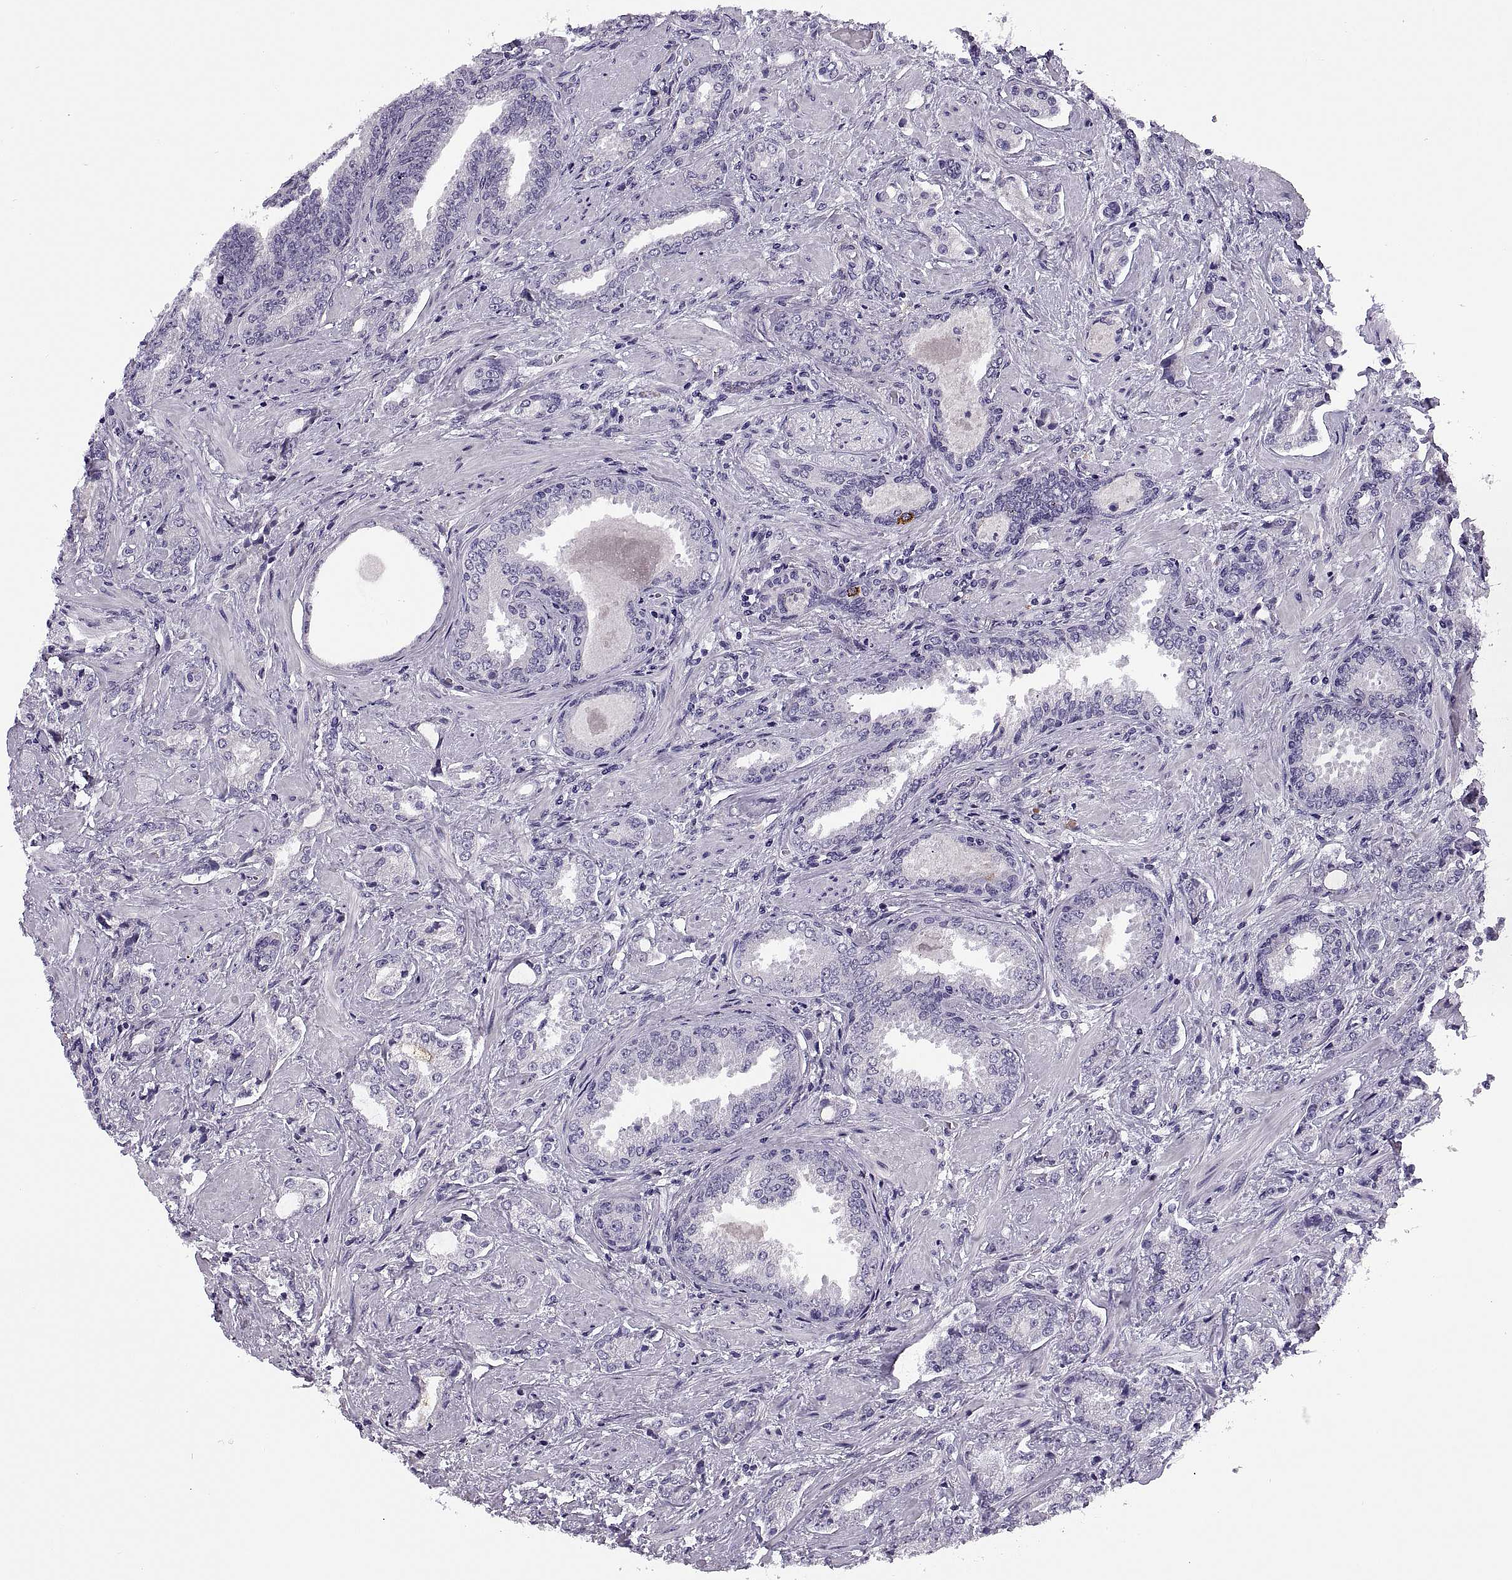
{"staining": {"intensity": "negative", "quantity": "none", "location": "none"}, "tissue": "prostate cancer", "cell_type": "Tumor cells", "image_type": "cancer", "snomed": [{"axis": "morphology", "description": "Adenocarcinoma, Low grade"}, {"axis": "topography", "description": "Prostate"}], "caption": "DAB (3,3'-diaminobenzidine) immunohistochemical staining of human low-grade adenocarcinoma (prostate) demonstrates no significant expression in tumor cells.", "gene": "MAGEB1", "patient": {"sex": "male", "age": 61}}